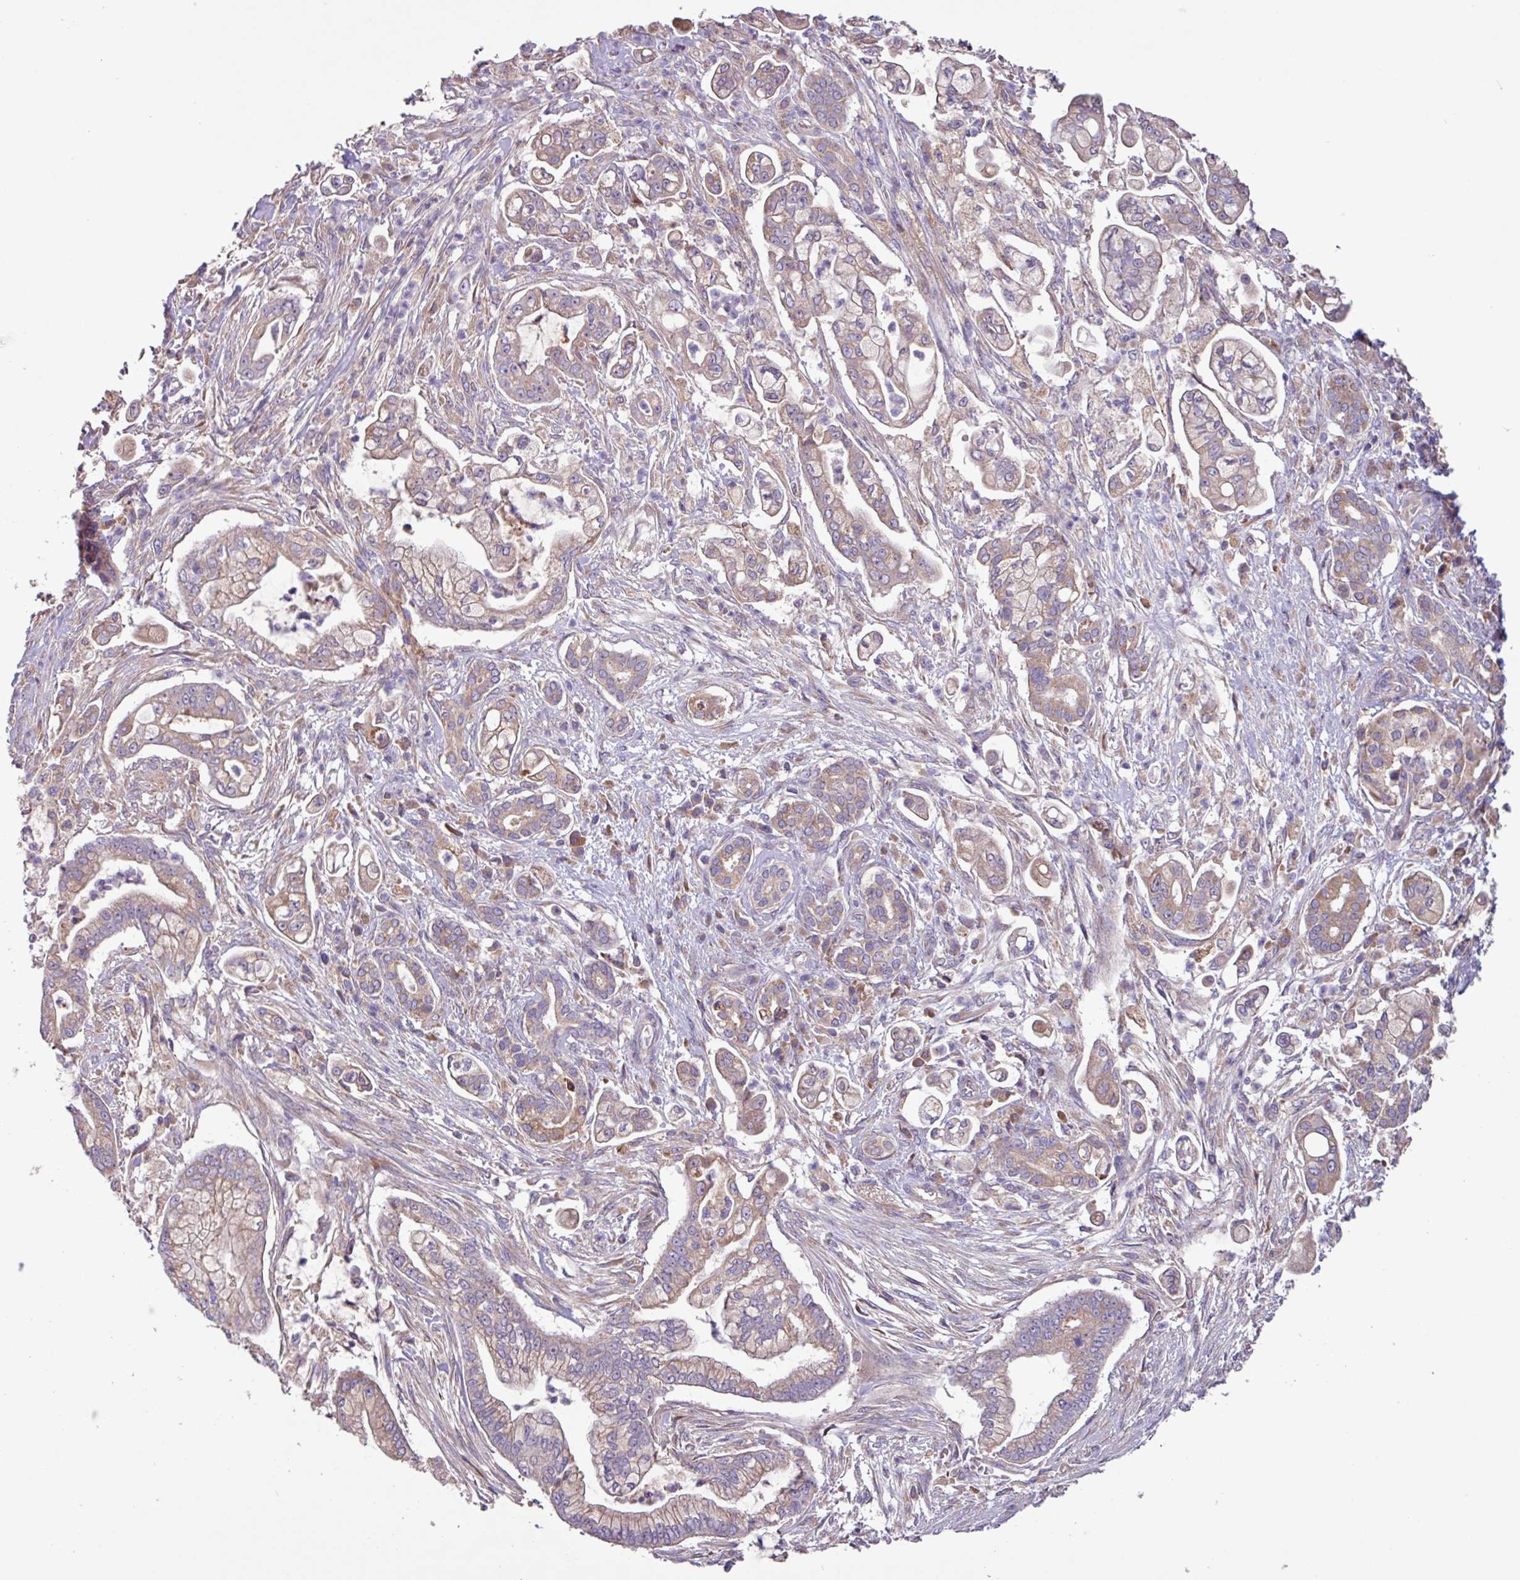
{"staining": {"intensity": "weak", "quantity": ">75%", "location": "cytoplasmic/membranous"}, "tissue": "pancreatic cancer", "cell_type": "Tumor cells", "image_type": "cancer", "snomed": [{"axis": "morphology", "description": "Adenocarcinoma, NOS"}, {"axis": "topography", "description": "Pancreas"}], "caption": "This photomicrograph exhibits immunohistochemistry (IHC) staining of pancreatic cancer, with low weak cytoplasmic/membranous staining in about >75% of tumor cells.", "gene": "PTPRQ", "patient": {"sex": "female", "age": 69}}